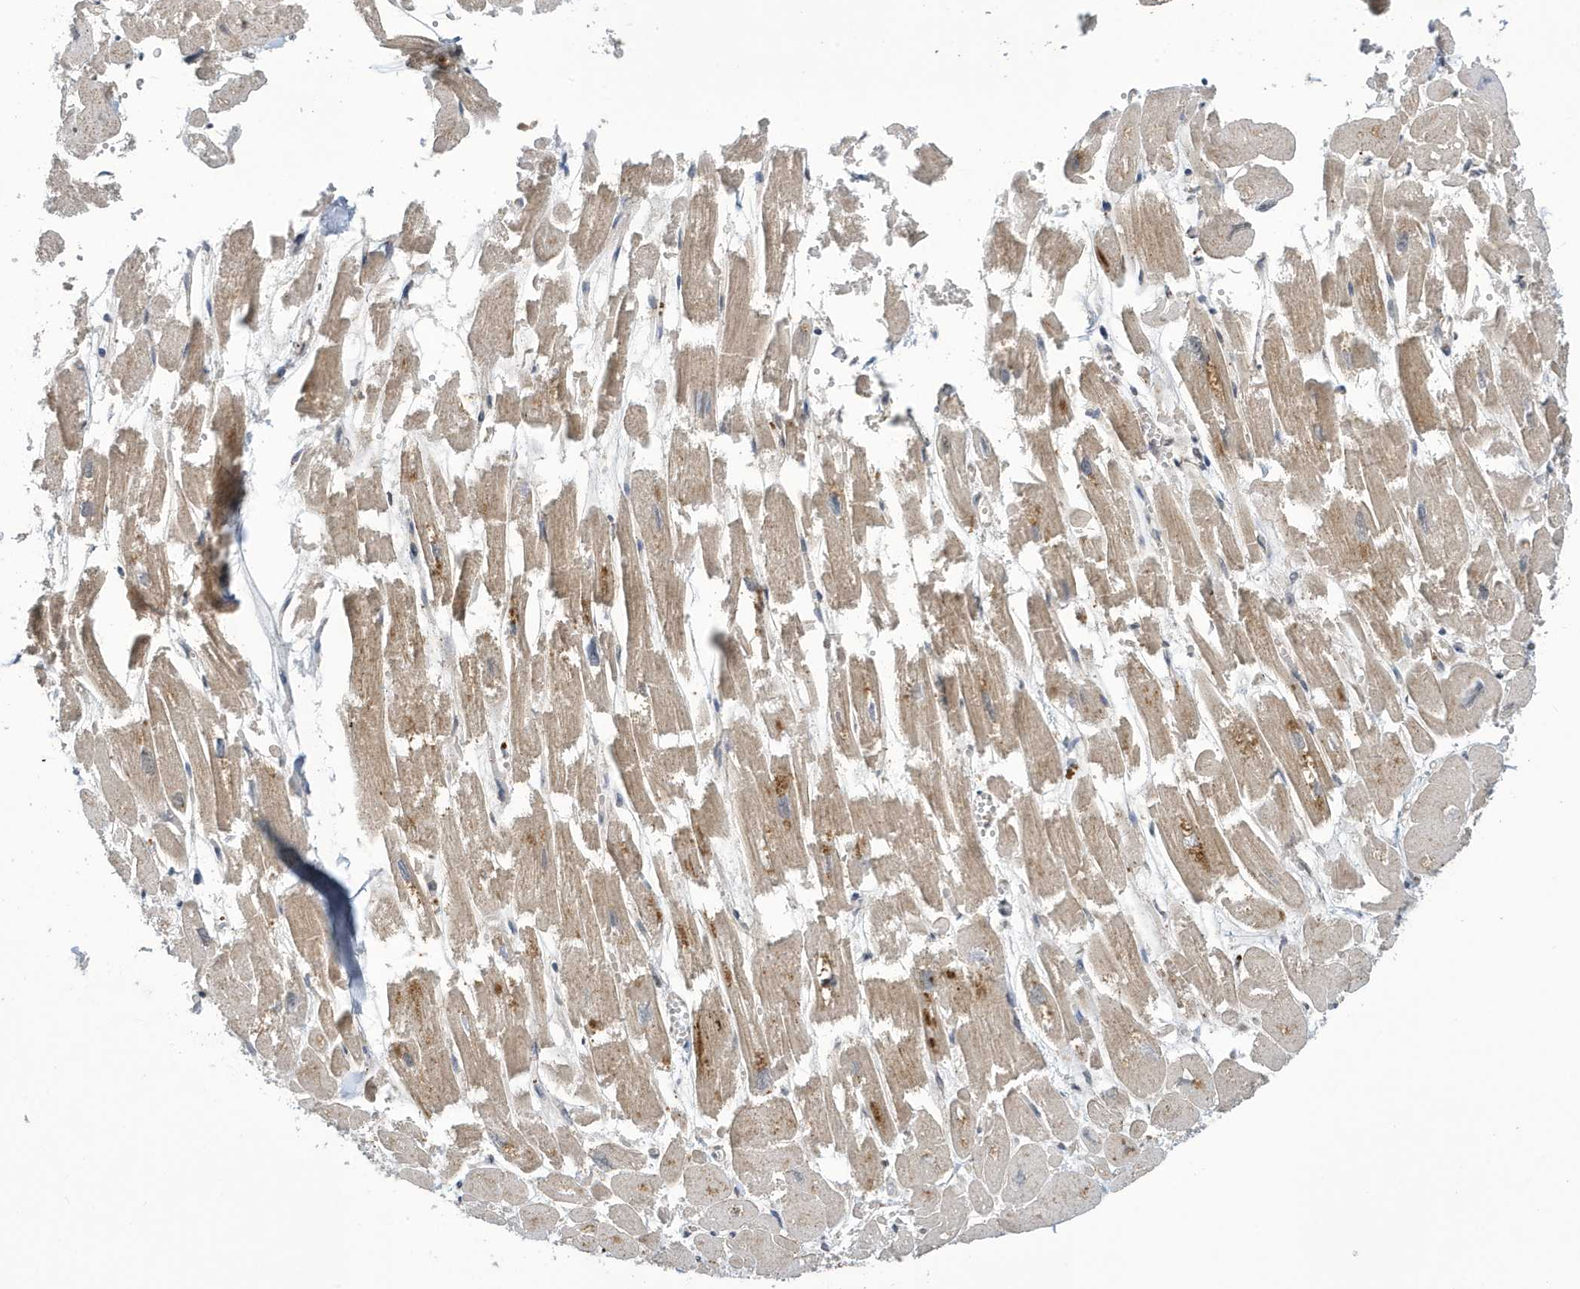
{"staining": {"intensity": "weak", "quantity": "<25%", "location": "cytoplasmic/membranous"}, "tissue": "heart muscle", "cell_type": "Cardiomyocytes", "image_type": "normal", "snomed": [{"axis": "morphology", "description": "Normal tissue, NOS"}, {"axis": "topography", "description": "Heart"}], "caption": "A high-resolution photomicrograph shows immunohistochemistry staining of unremarkable heart muscle, which demonstrates no significant expression in cardiomyocytes. (DAB (3,3'-diaminobenzidine) immunohistochemistry, high magnification).", "gene": "NCOA7", "patient": {"sex": "male", "age": 54}}